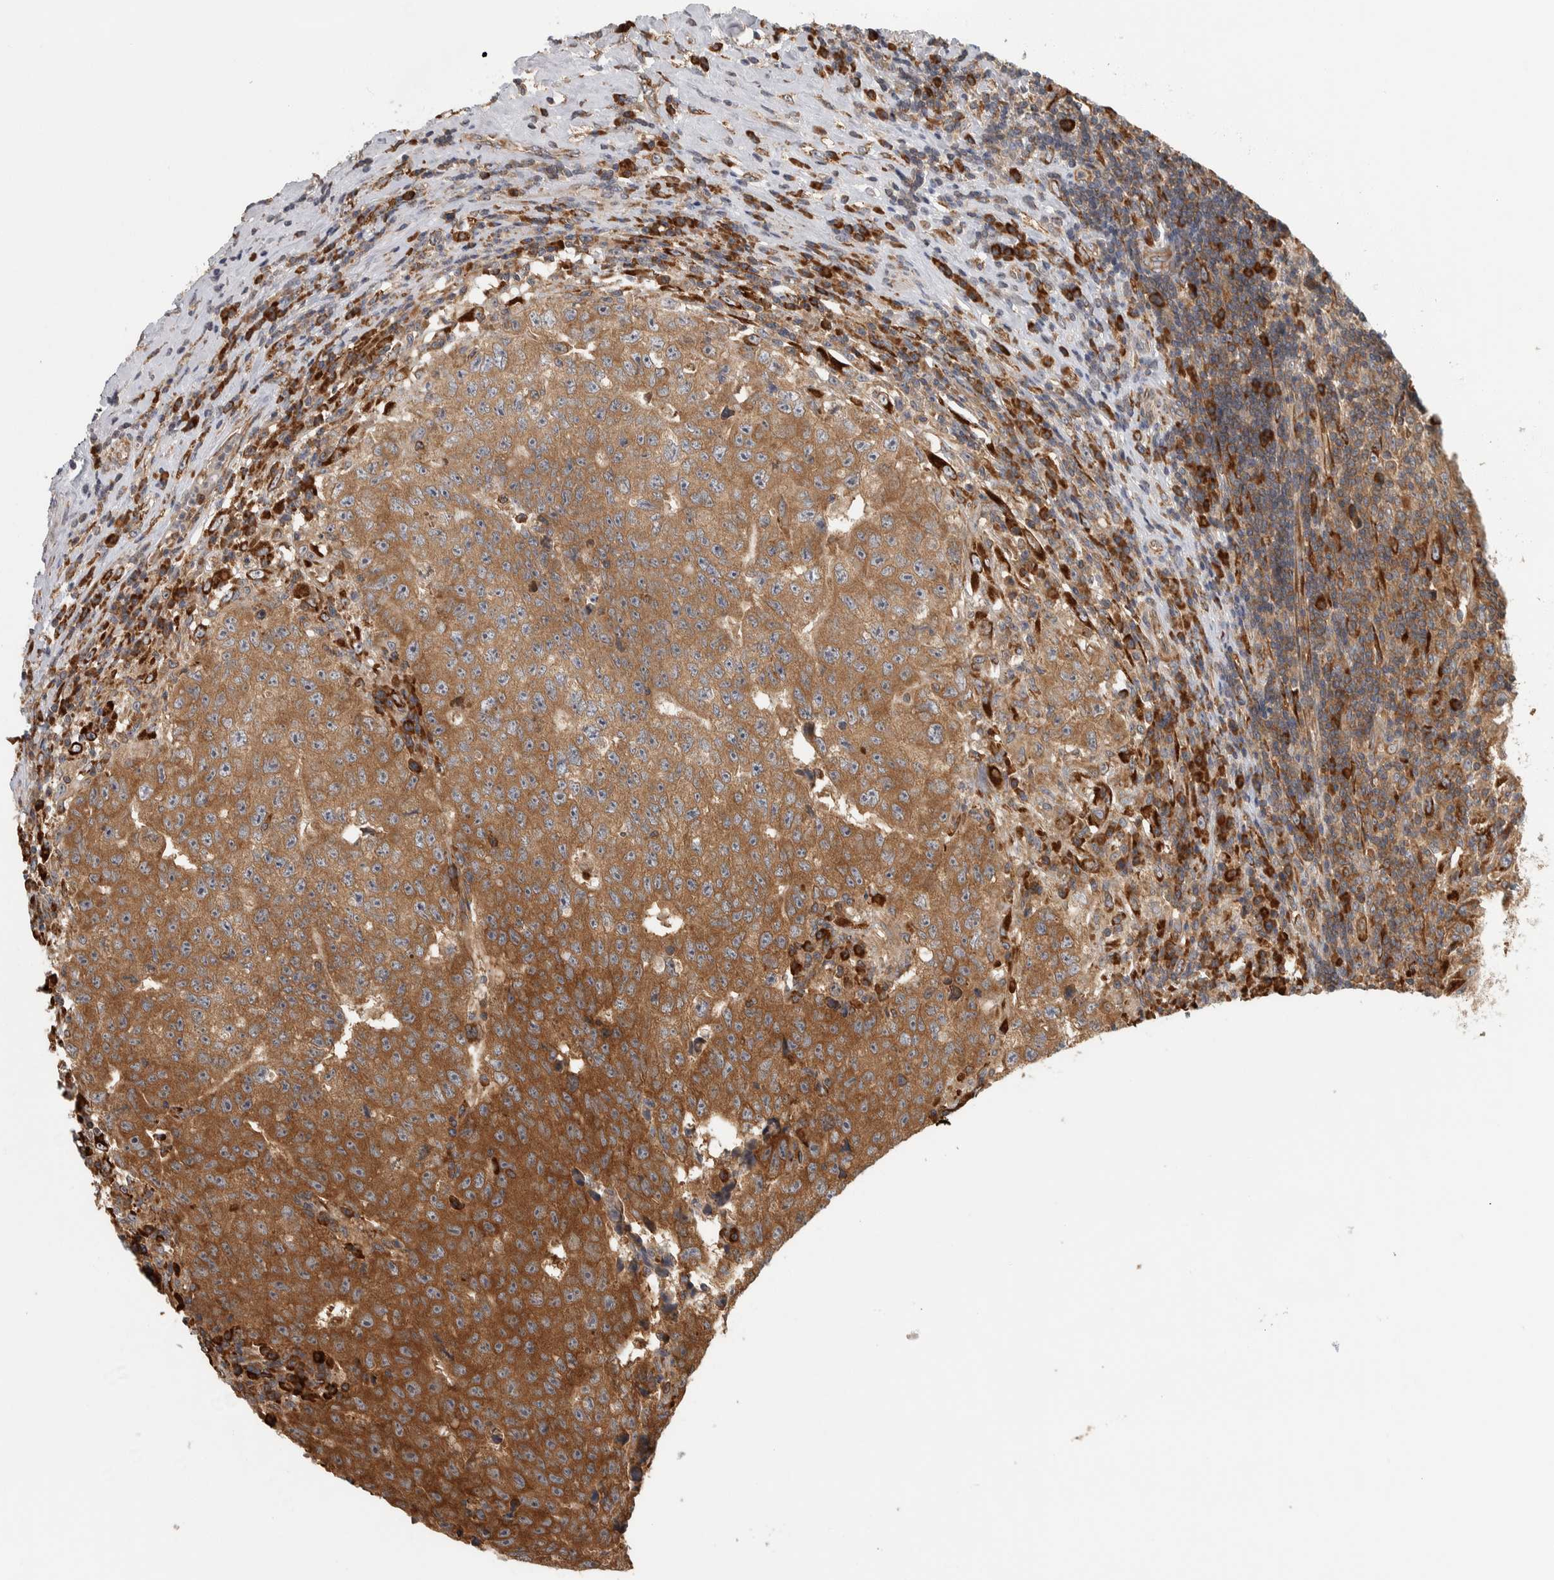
{"staining": {"intensity": "strong", "quantity": ">75%", "location": "cytoplasmic/membranous"}, "tissue": "testis cancer", "cell_type": "Tumor cells", "image_type": "cancer", "snomed": [{"axis": "morphology", "description": "Necrosis, NOS"}, {"axis": "morphology", "description": "Carcinoma, Embryonal, NOS"}, {"axis": "topography", "description": "Testis"}], "caption": "Immunohistochemical staining of testis embryonal carcinoma displays strong cytoplasmic/membranous protein staining in approximately >75% of tumor cells.", "gene": "EIF3H", "patient": {"sex": "male", "age": 19}}